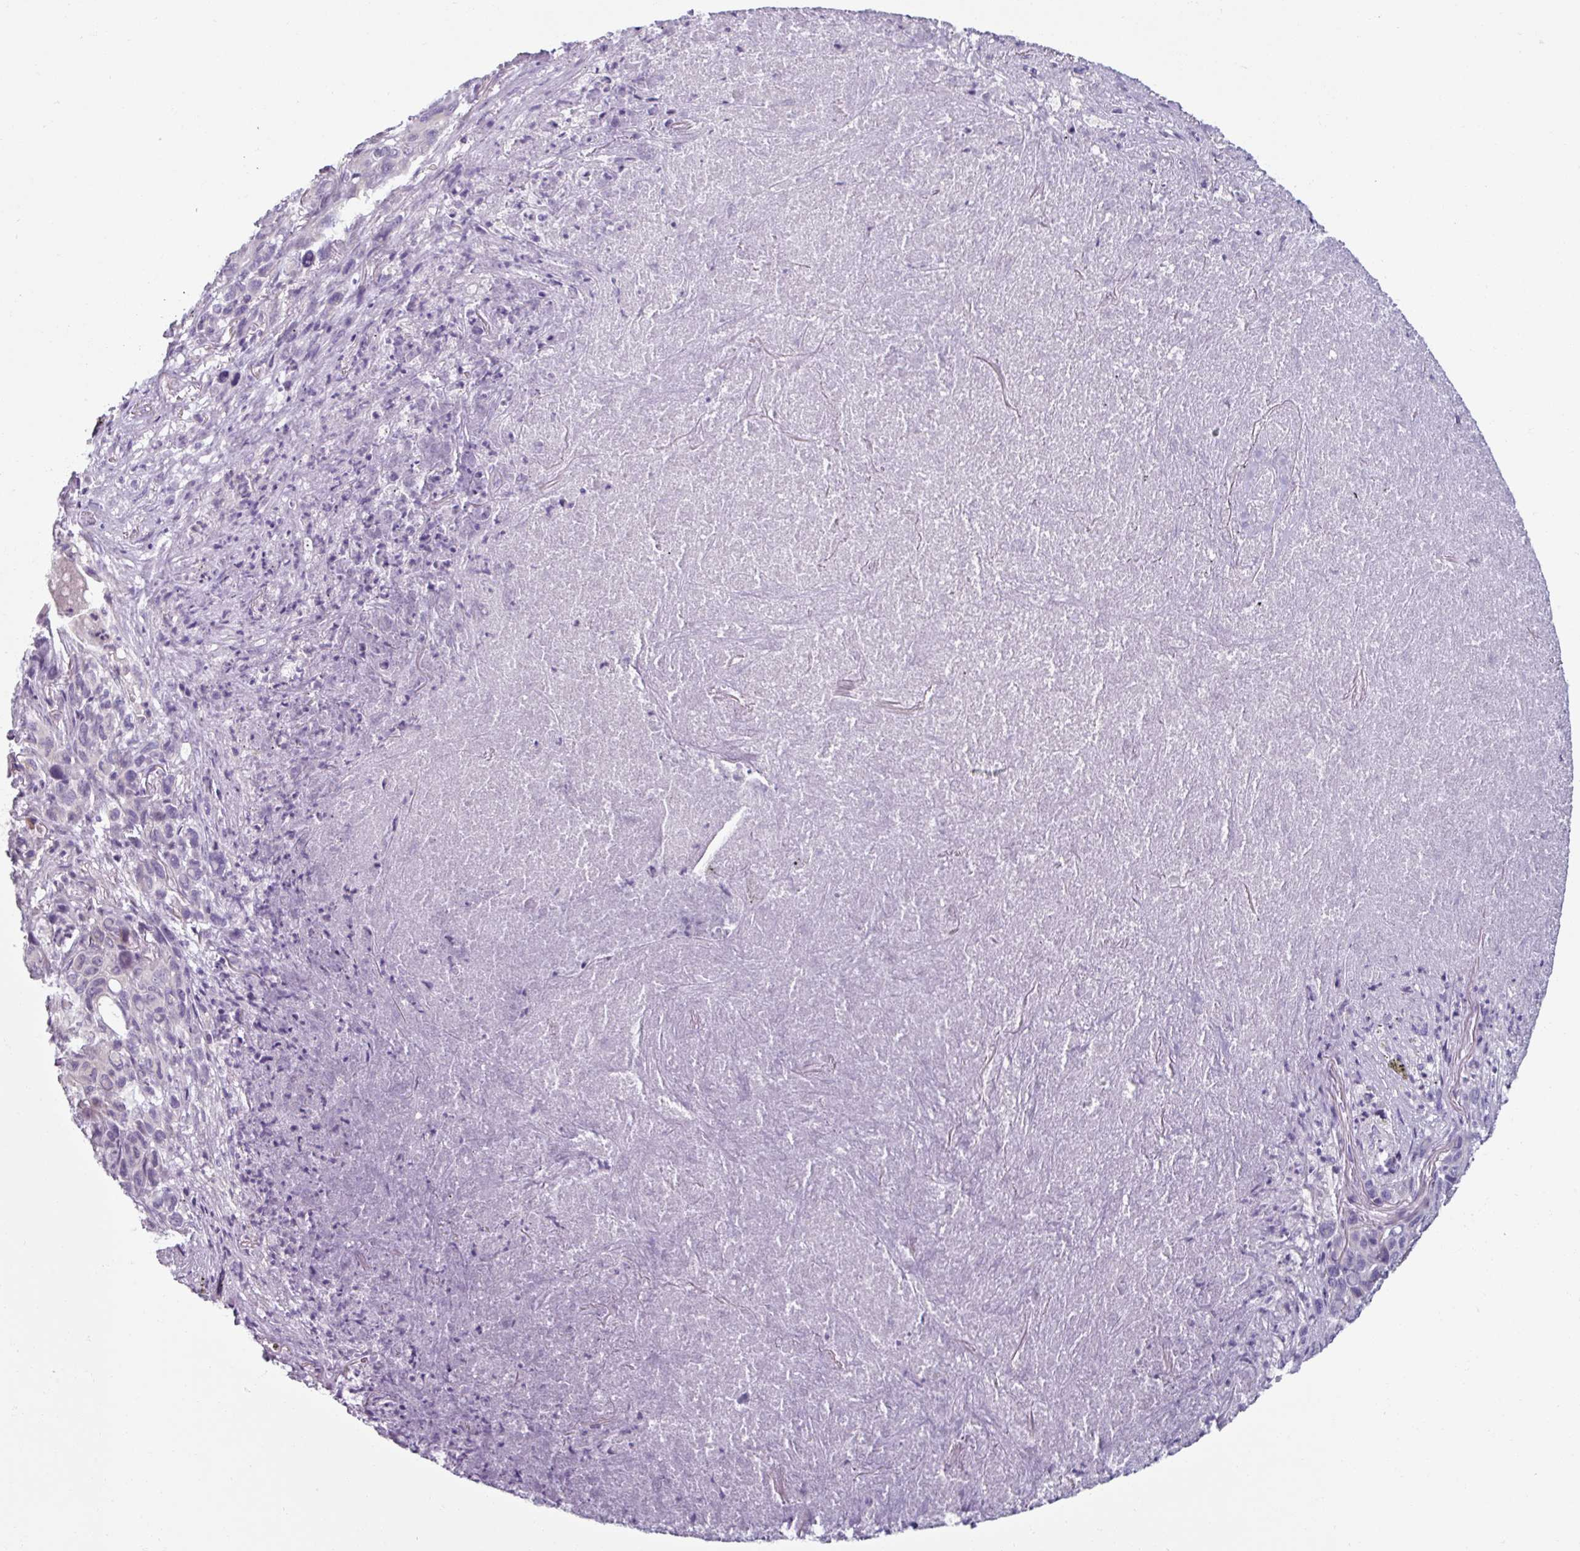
{"staining": {"intensity": "negative", "quantity": "none", "location": "none"}, "tissue": "melanoma", "cell_type": "Tumor cells", "image_type": "cancer", "snomed": [{"axis": "morphology", "description": "Malignant melanoma, Metastatic site"}, {"axis": "topography", "description": "Lung"}], "caption": "Immunohistochemical staining of human malignant melanoma (metastatic site) exhibits no significant staining in tumor cells.", "gene": "SMIM11", "patient": {"sex": "male", "age": 48}}